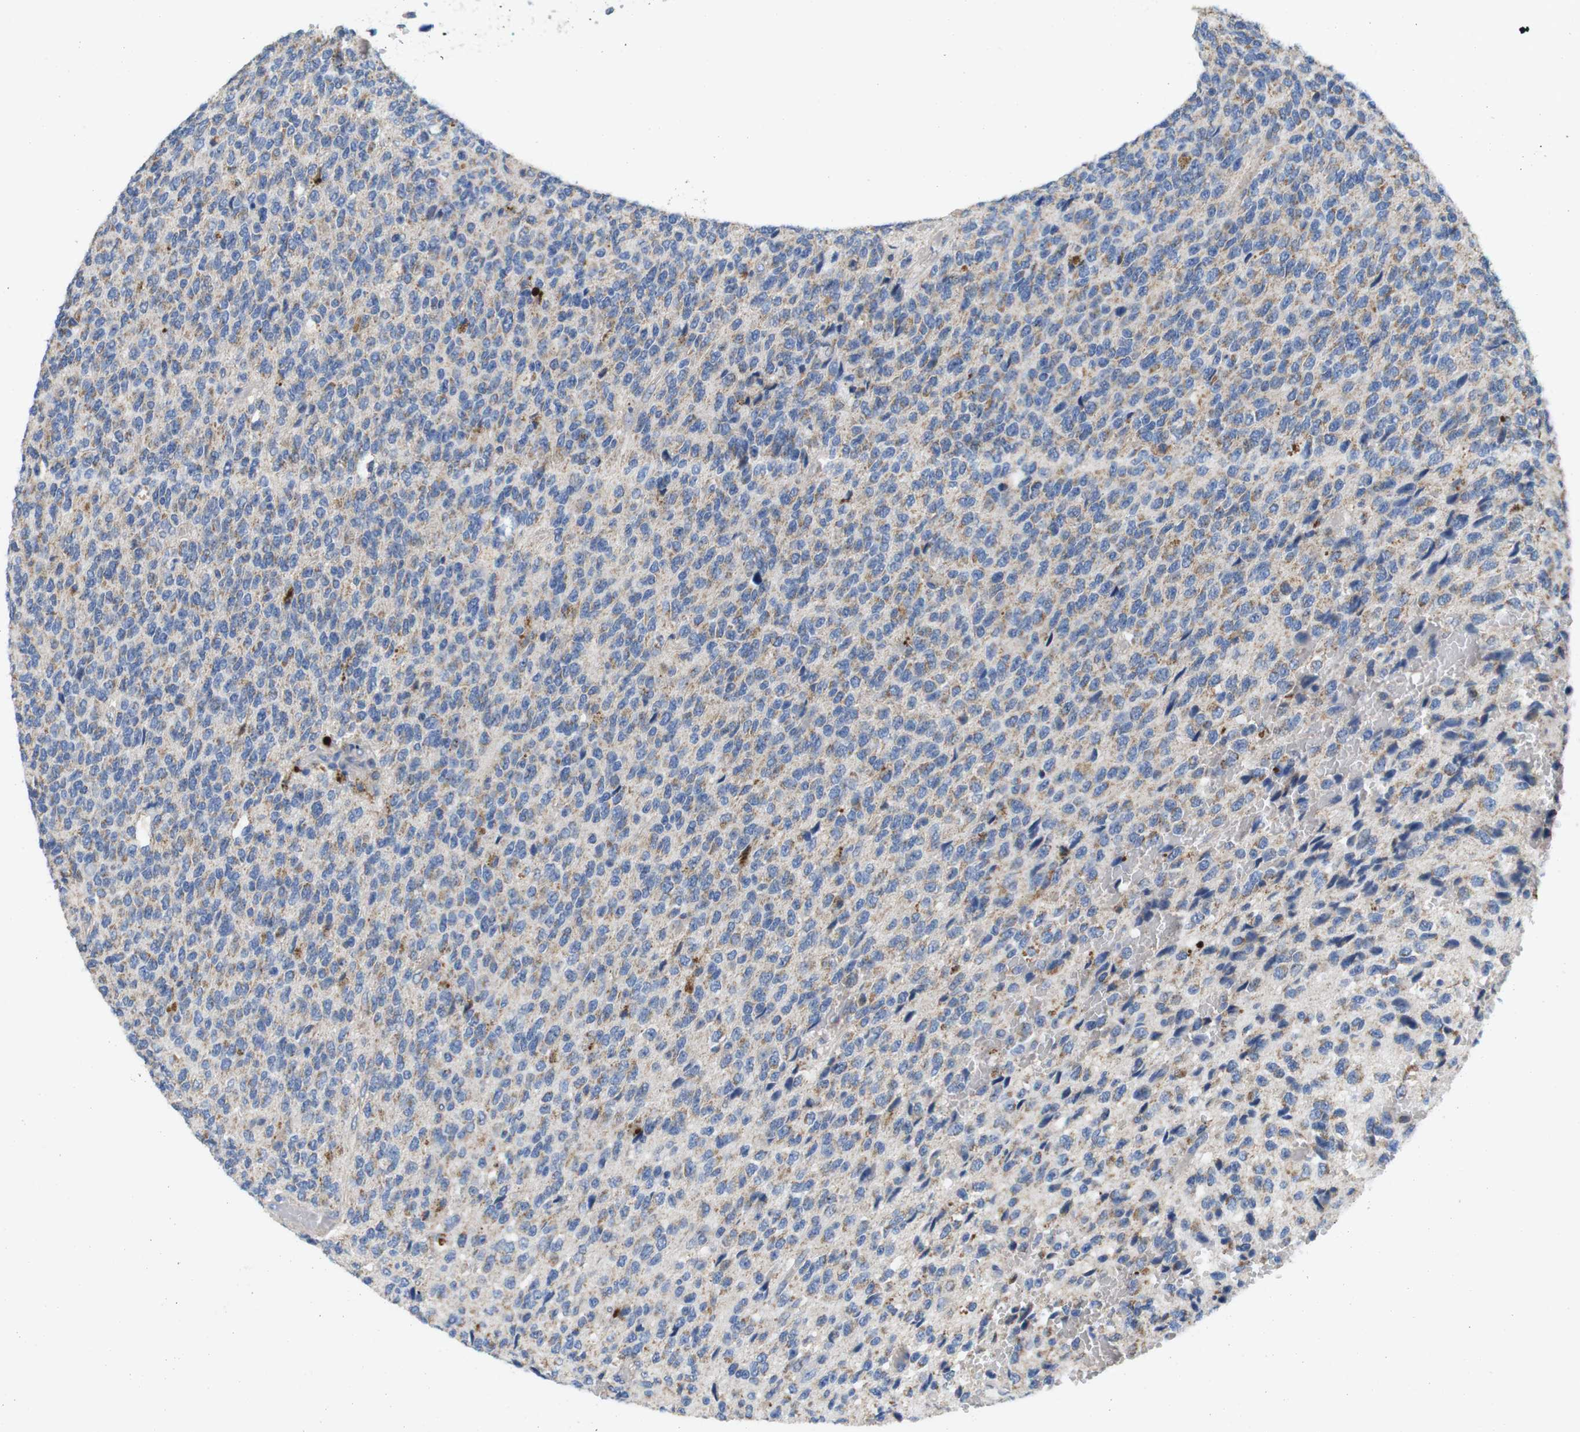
{"staining": {"intensity": "moderate", "quantity": "25%-75%", "location": "cytoplasmic/membranous"}, "tissue": "glioma", "cell_type": "Tumor cells", "image_type": "cancer", "snomed": [{"axis": "morphology", "description": "Glioma, malignant, High grade"}, {"axis": "topography", "description": "pancreas cauda"}], "caption": "Tumor cells demonstrate medium levels of moderate cytoplasmic/membranous staining in approximately 25%-75% of cells in glioma.", "gene": "F2RL1", "patient": {"sex": "male", "age": 60}}